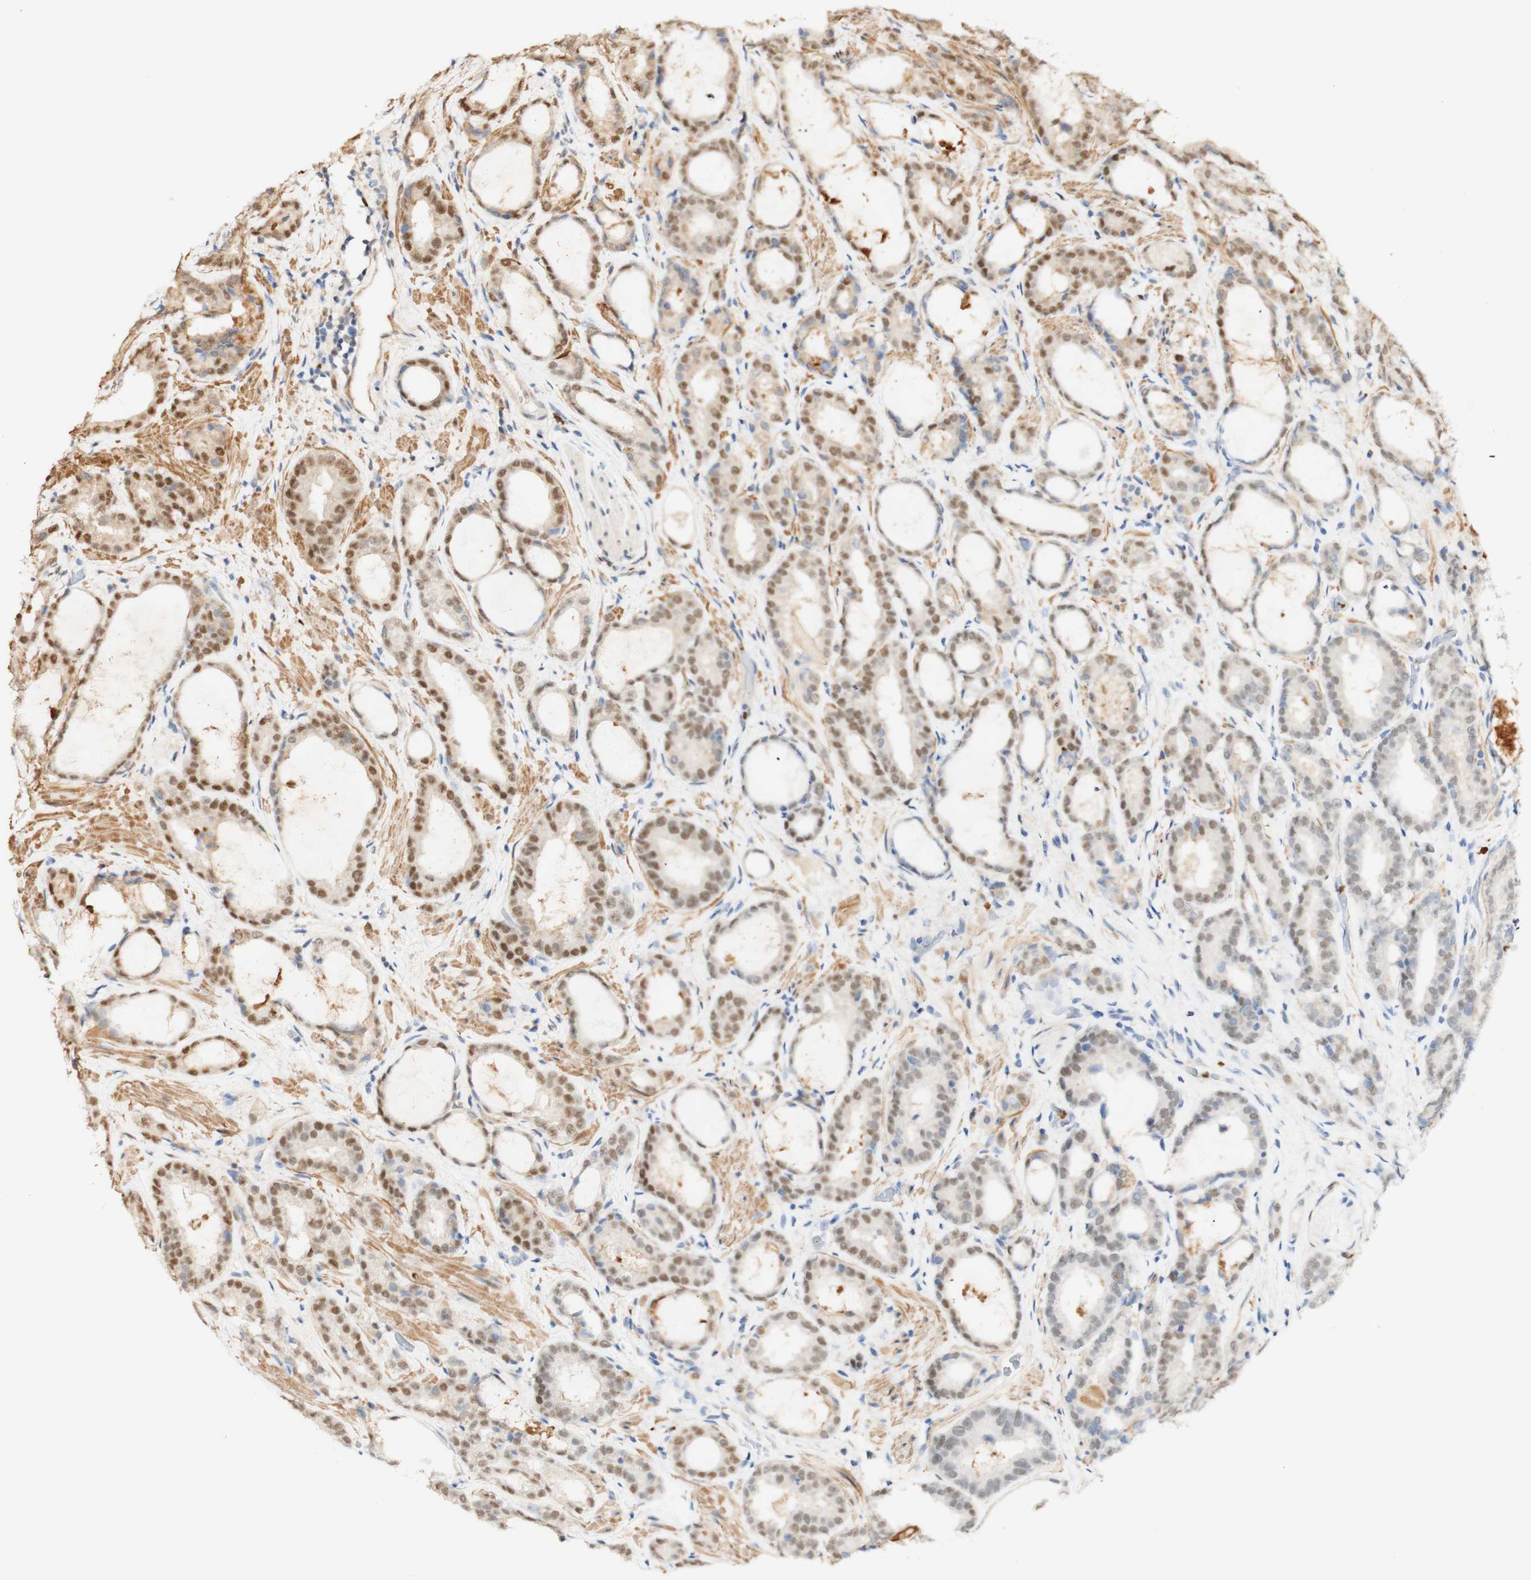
{"staining": {"intensity": "moderate", "quantity": ">75%", "location": "cytoplasmic/membranous,nuclear"}, "tissue": "prostate cancer", "cell_type": "Tumor cells", "image_type": "cancer", "snomed": [{"axis": "morphology", "description": "Adenocarcinoma, Low grade"}, {"axis": "topography", "description": "Prostate"}], "caption": "A brown stain labels moderate cytoplasmic/membranous and nuclear positivity of a protein in human prostate cancer (adenocarcinoma (low-grade)) tumor cells.", "gene": "MAP3K4", "patient": {"sex": "male", "age": 60}}